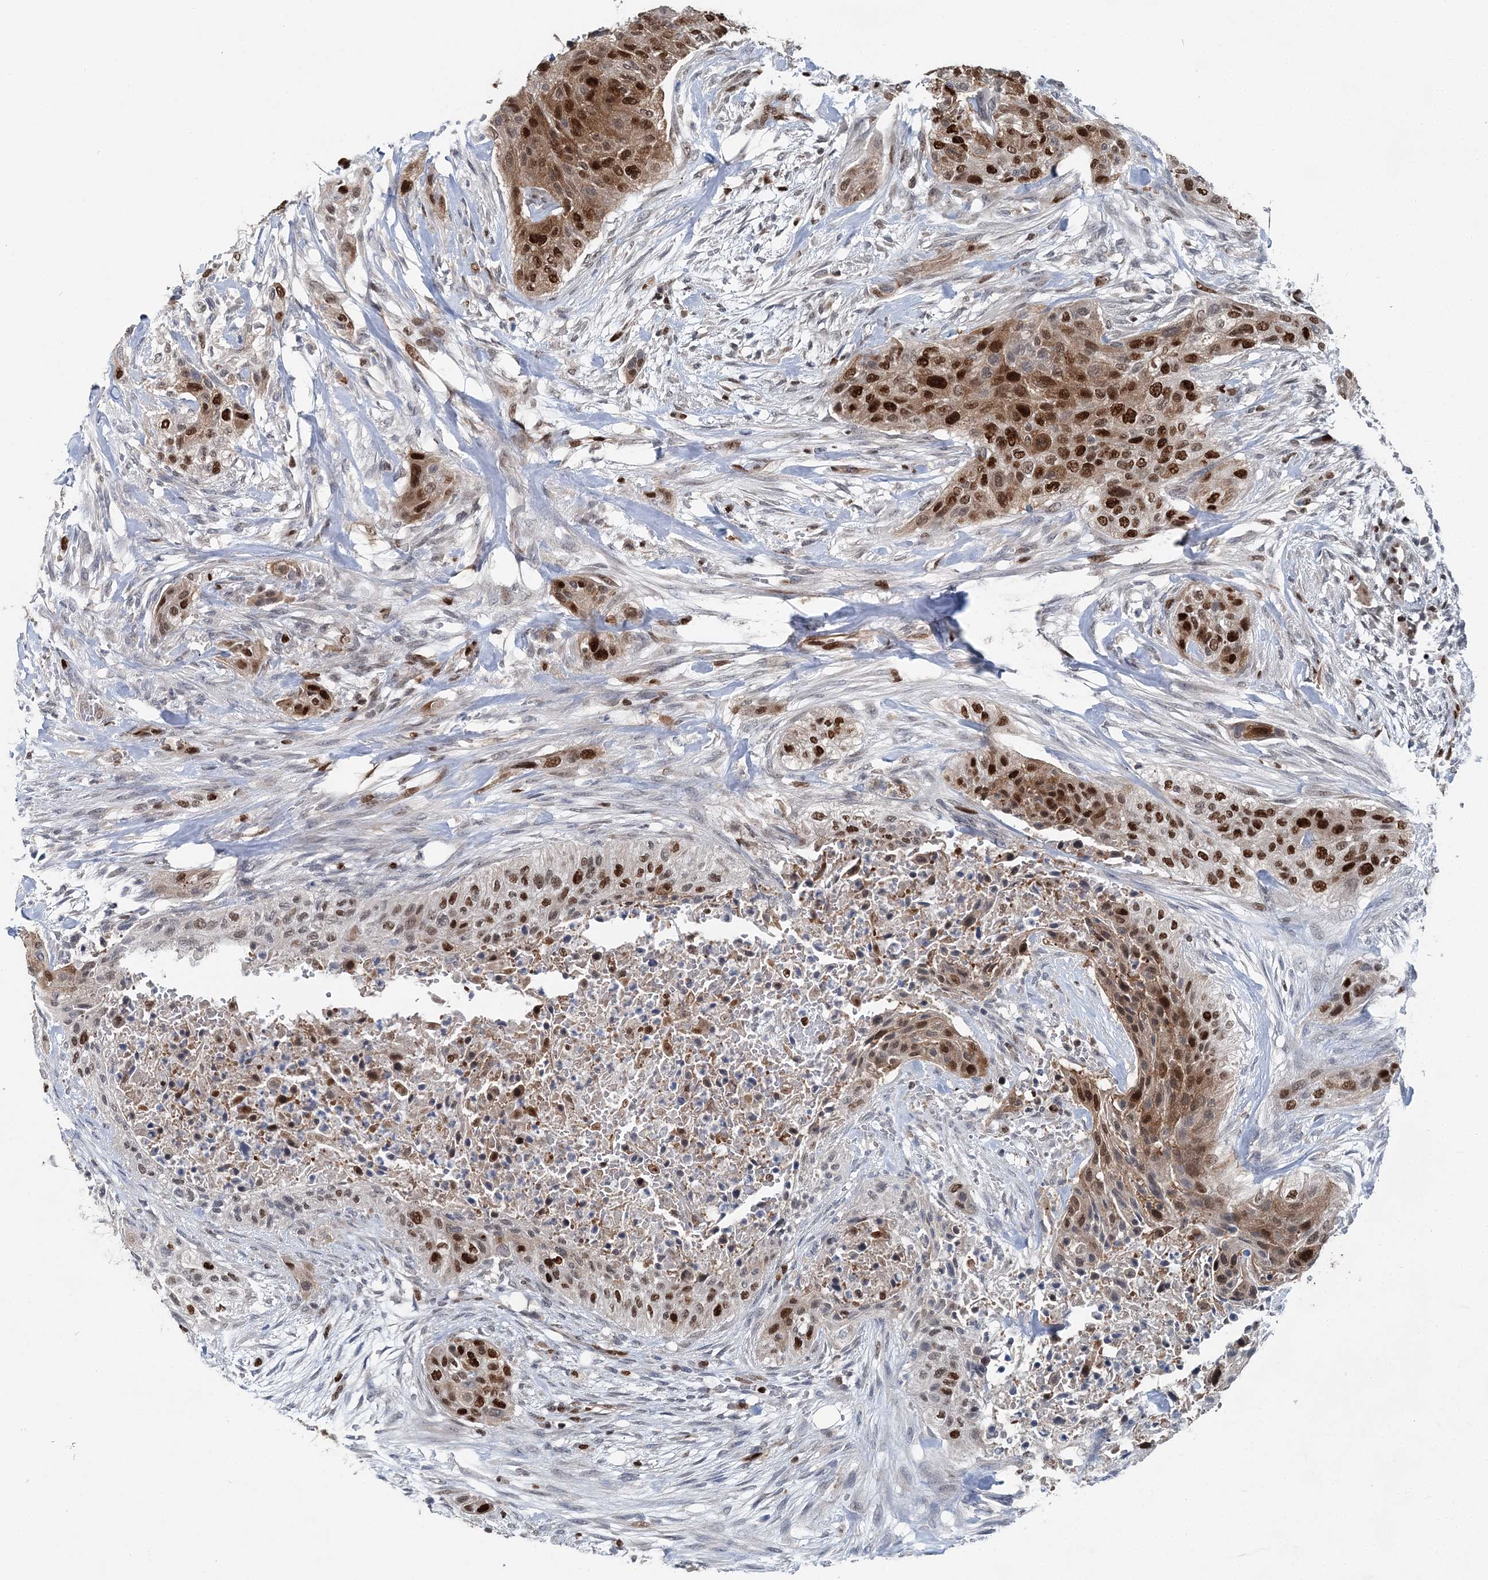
{"staining": {"intensity": "strong", "quantity": ">75%", "location": "nuclear"}, "tissue": "urothelial cancer", "cell_type": "Tumor cells", "image_type": "cancer", "snomed": [{"axis": "morphology", "description": "Urothelial carcinoma, High grade"}, {"axis": "topography", "description": "Urinary bladder"}], "caption": "Immunohistochemical staining of urothelial carcinoma (high-grade) exhibits strong nuclear protein positivity in approximately >75% of tumor cells.", "gene": "HAT1", "patient": {"sex": "male", "age": 35}}